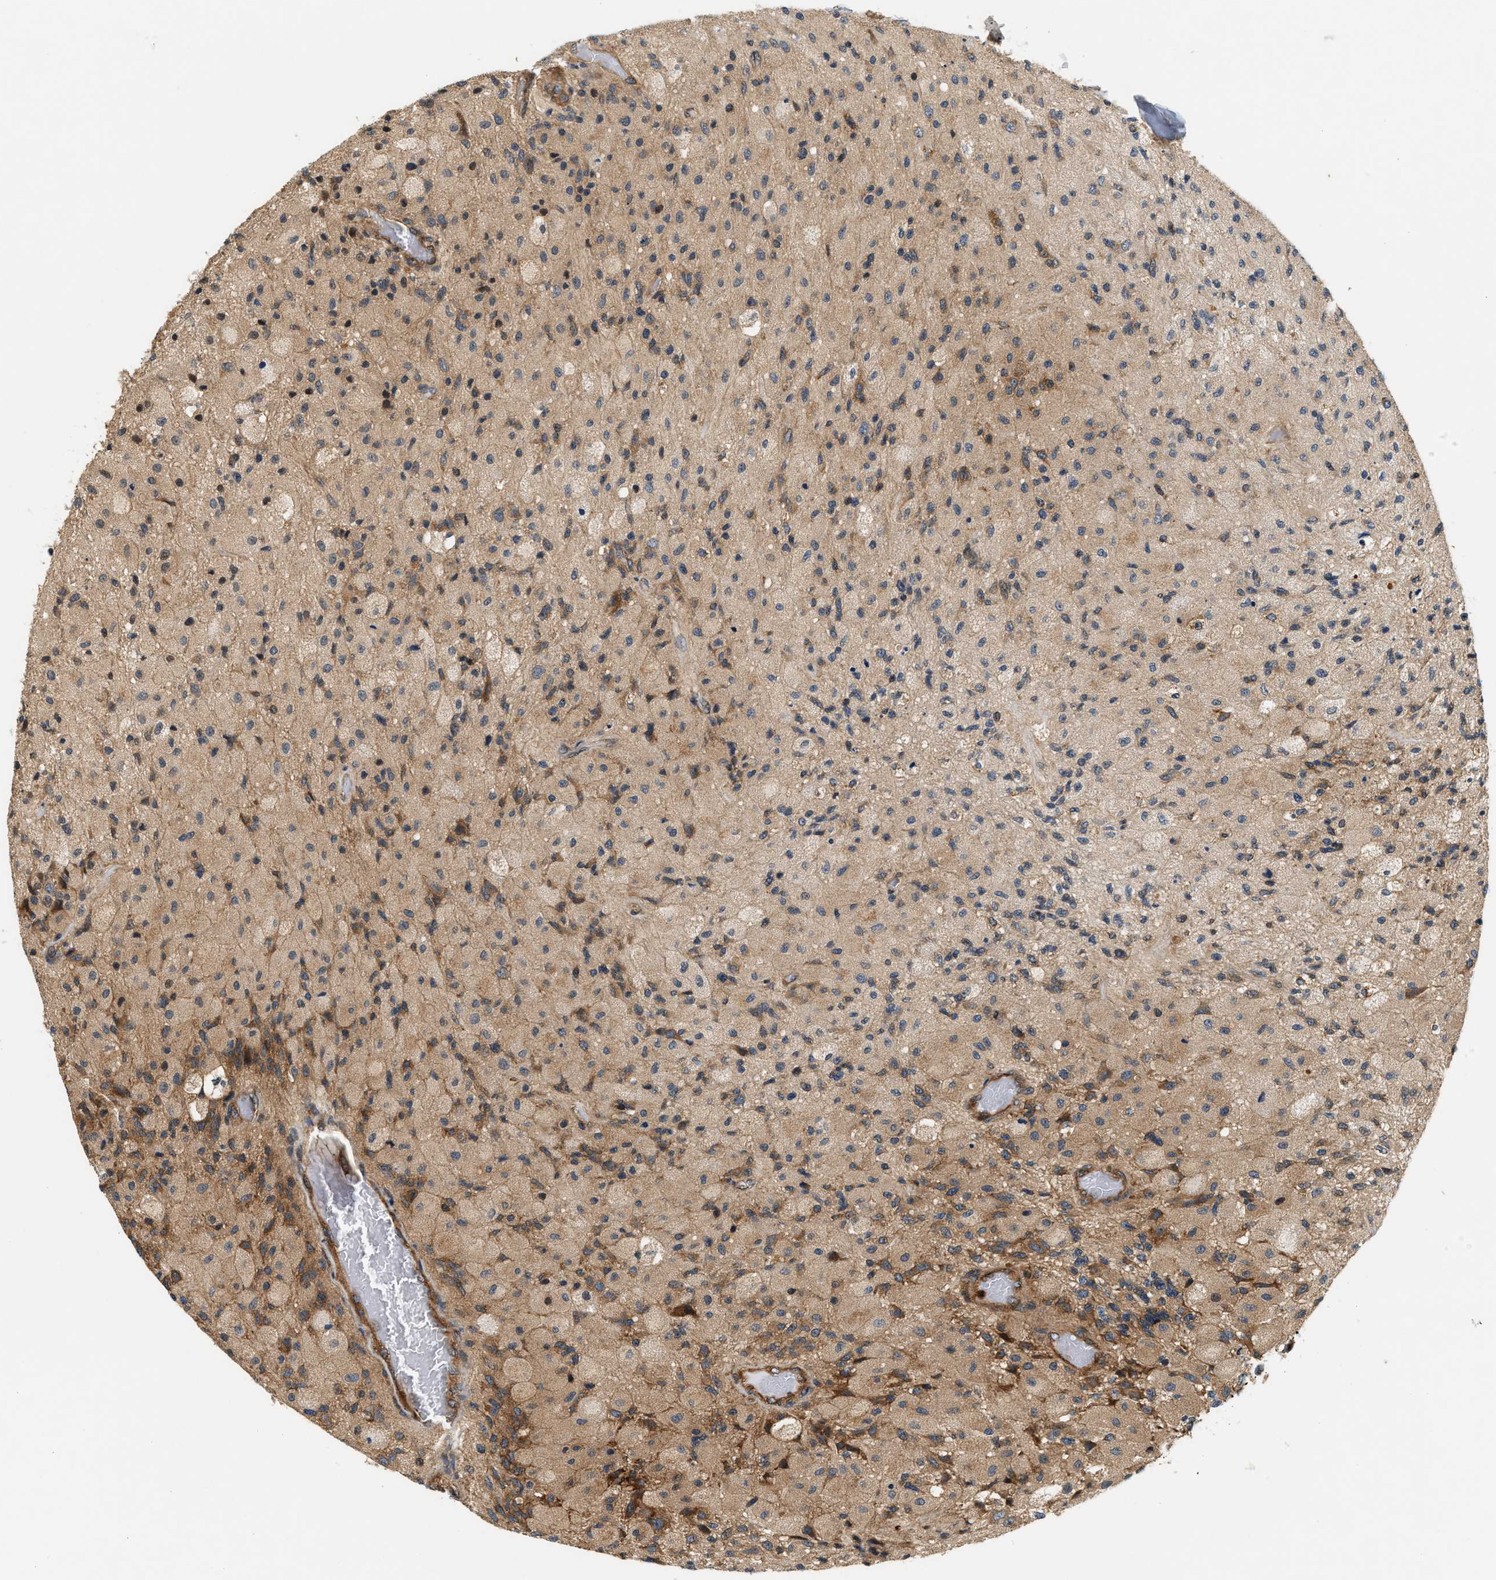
{"staining": {"intensity": "moderate", "quantity": ">75%", "location": "cytoplasmic/membranous"}, "tissue": "glioma", "cell_type": "Tumor cells", "image_type": "cancer", "snomed": [{"axis": "morphology", "description": "Normal tissue, NOS"}, {"axis": "morphology", "description": "Glioma, malignant, High grade"}, {"axis": "topography", "description": "Cerebral cortex"}], "caption": "A brown stain highlights moderate cytoplasmic/membranous positivity of a protein in human high-grade glioma (malignant) tumor cells.", "gene": "SAMD9", "patient": {"sex": "male", "age": 77}}